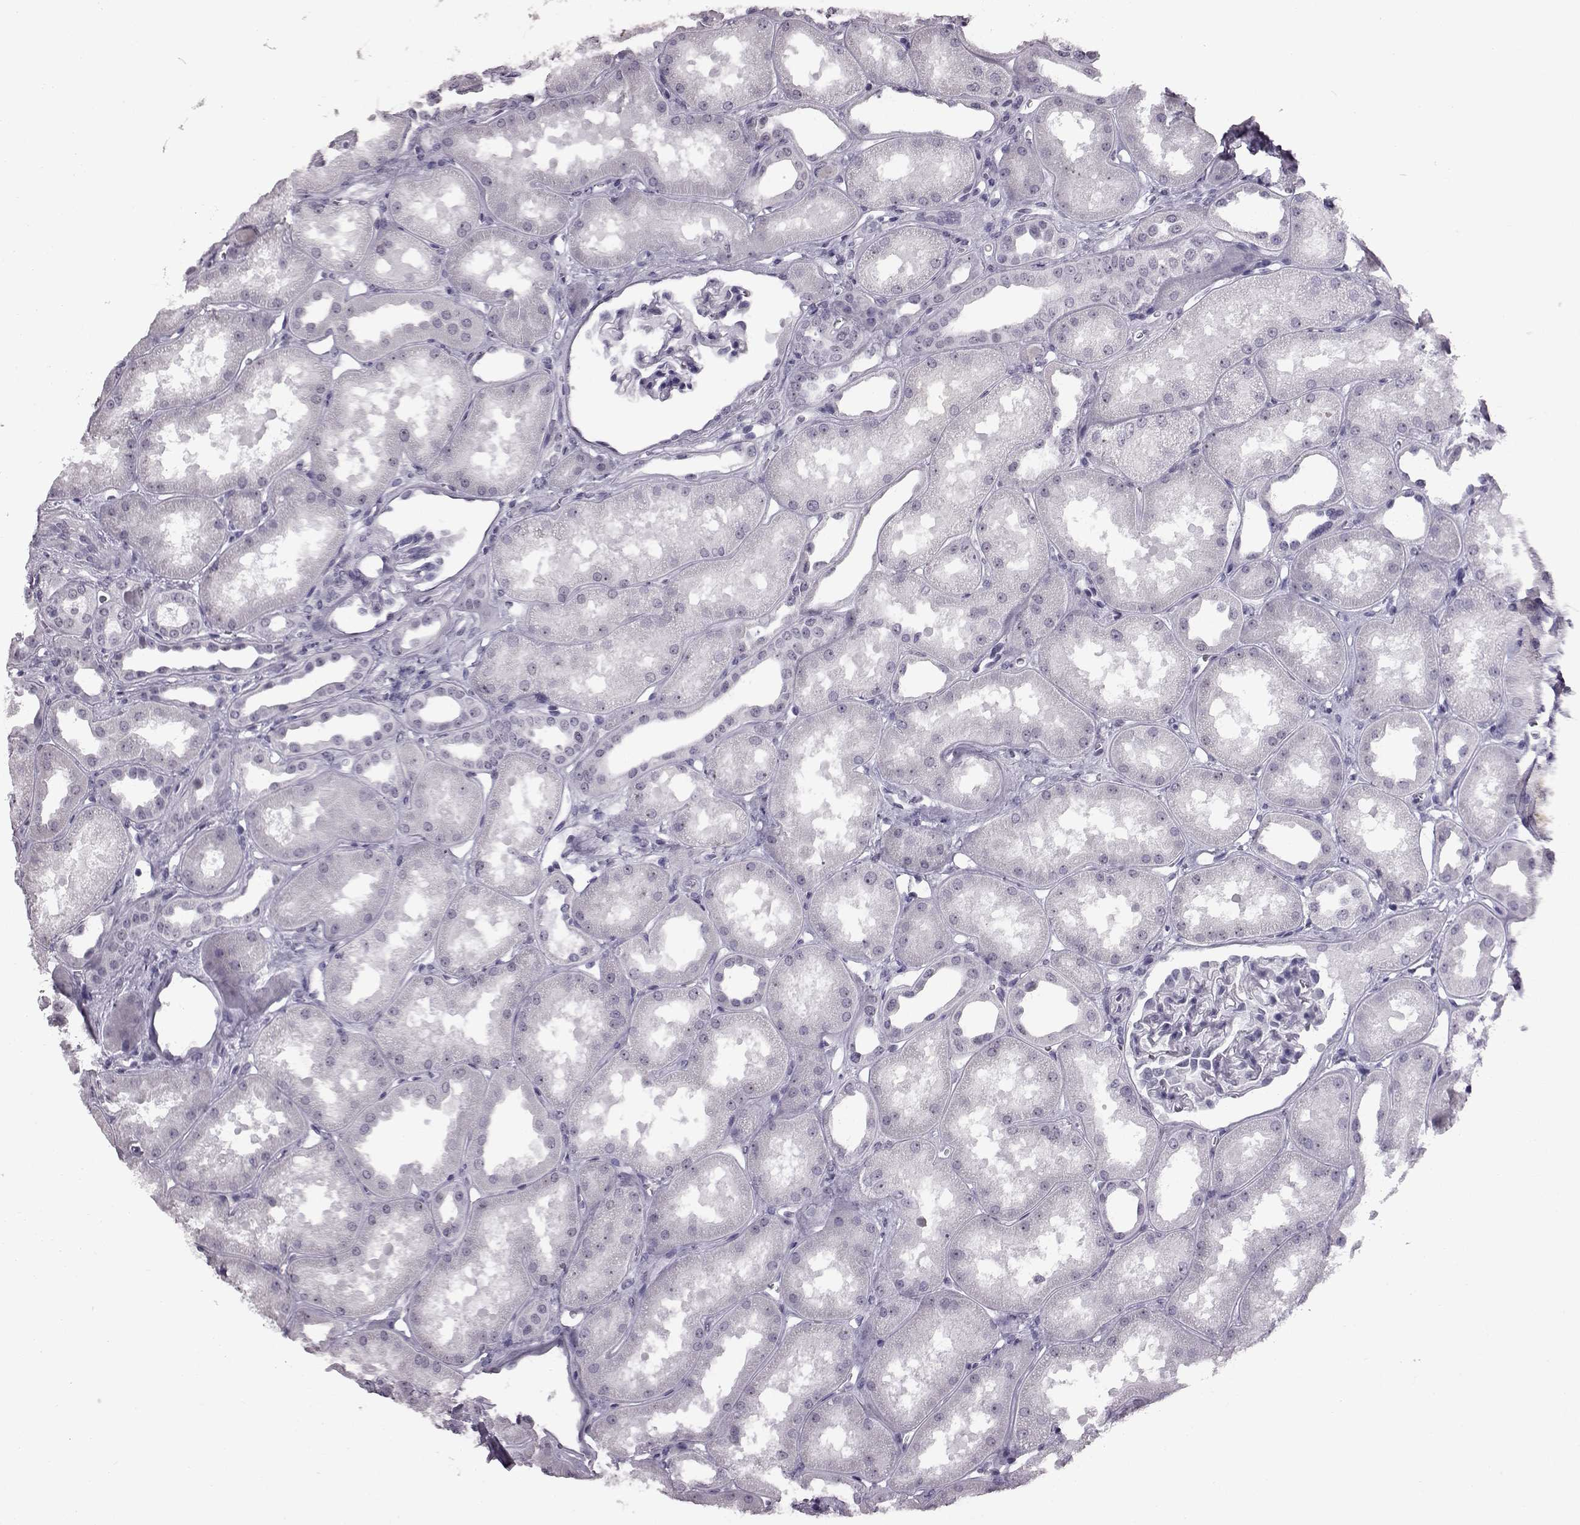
{"staining": {"intensity": "negative", "quantity": "none", "location": "none"}, "tissue": "kidney", "cell_type": "Cells in glomeruli", "image_type": "normal", "snomed": [{"axis": "morphology", "description": "Normal tissue, NOS"}, {"axis": "topography", "description": "Kidney"}], "caption": "Immunohistochemical staining of normal kidney displays no significant staining in cells in glomeruli. (Stains: DAB (3,3'-diaminobenzidine) IHC with hematoxylin counter stain, Microscopy: brightfield microscopy at high magnification).", "gene": "ADGRG2", "patient": {"sex": "male", "age": 61}}